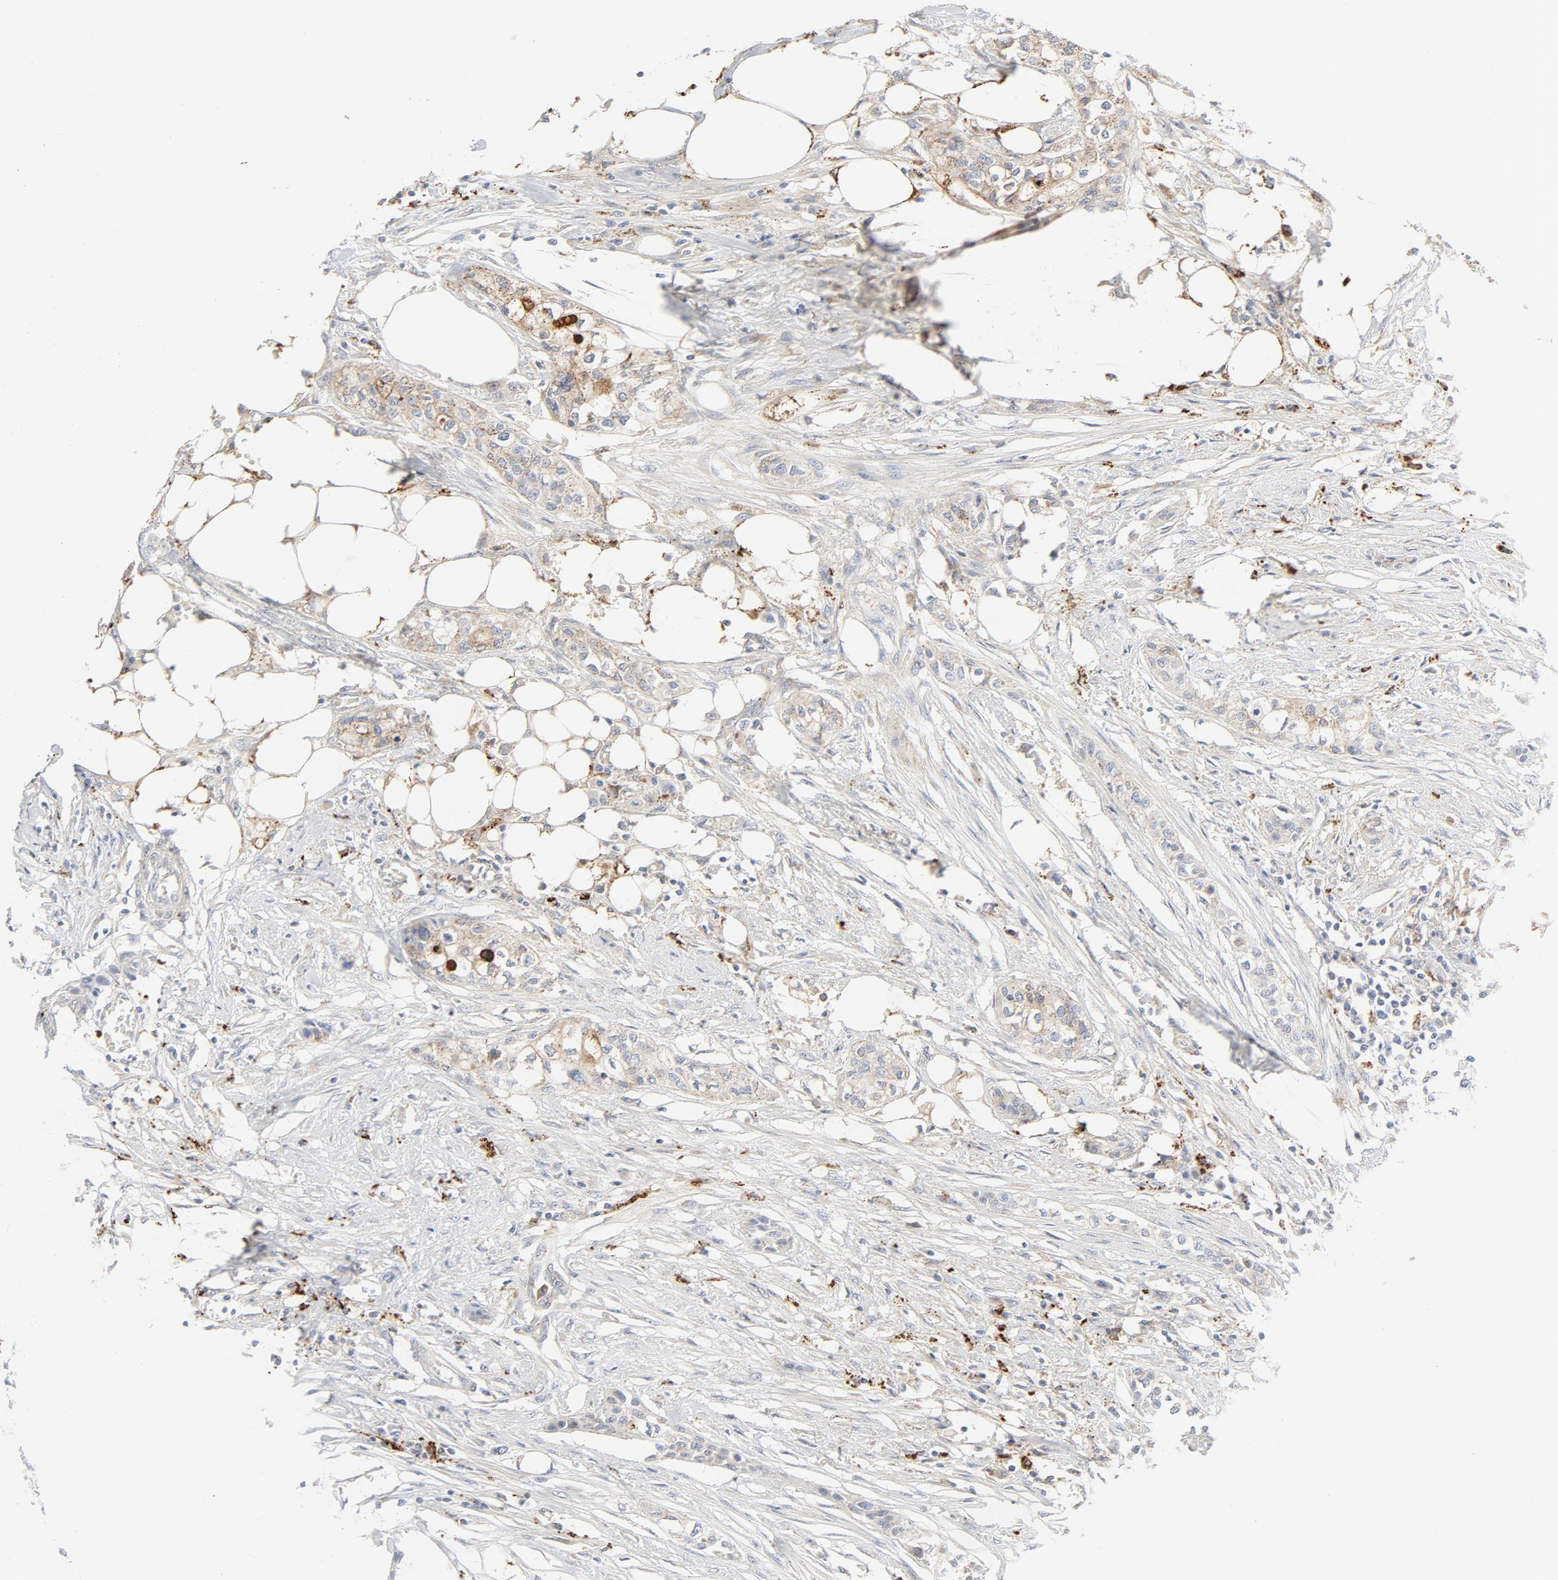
{"staining": {"intensity": "weak", "quantity": "25%-75%", "location": "cytoplasmic/membranous"}, "tissue": "urothelial cancer", "cell_type": "Tumor cells", "image_type": "cancer", "snomed": [{"axis": "morphology", "description": "Urothelial carcinoma, High grade"}, {"axis": "topography", "description": "Urinary bladder"}], "caption": "A brown stain labels weak cytoplasmic/membranous positivity of a protein in human urothelial cancer tumor cells.", "gene": "MAGEB17", "patient": {"sex": "male", "age": 74}}